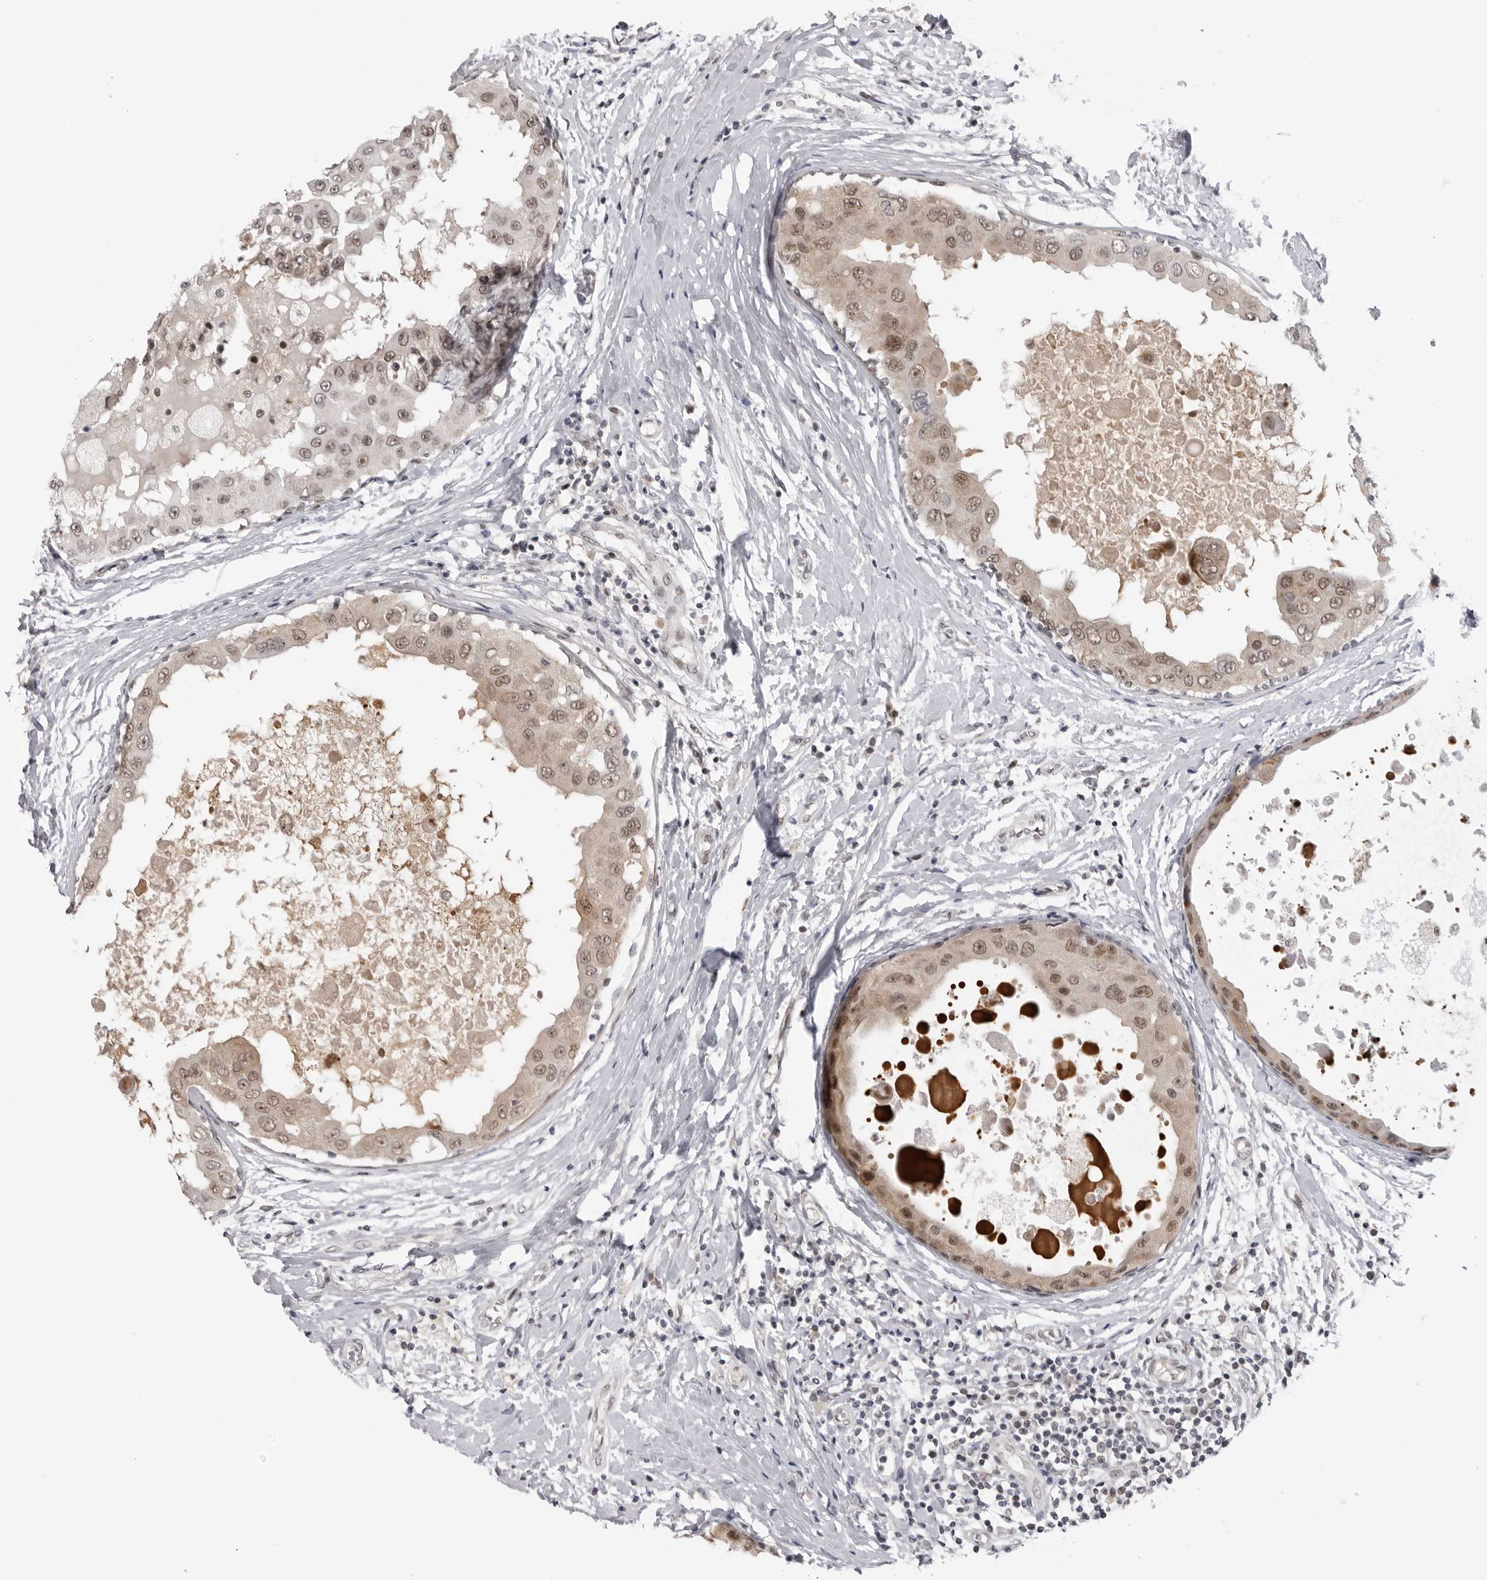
{"staining": {"intensity": "weak", "quantity": ">75%", "location": "cytoplasmic/membranous,nuclear"}, "tissue": "breast cancer", "cell_type": "Tumor cells", "image_type": "cancer", "snomed": [{"axis": "morphology", "description": "Duct carcinoma"}, {"axis": "topography", "description": "Breast"}], "caption": "Breast cancer tissue reveals weak cytoplasmic/membranous and nuclear expression in about >75% of tumor cells, visualized by immunohistochemistry.", "gene": "ALPK2", "patient": {"sex": "female", "age": 27}}